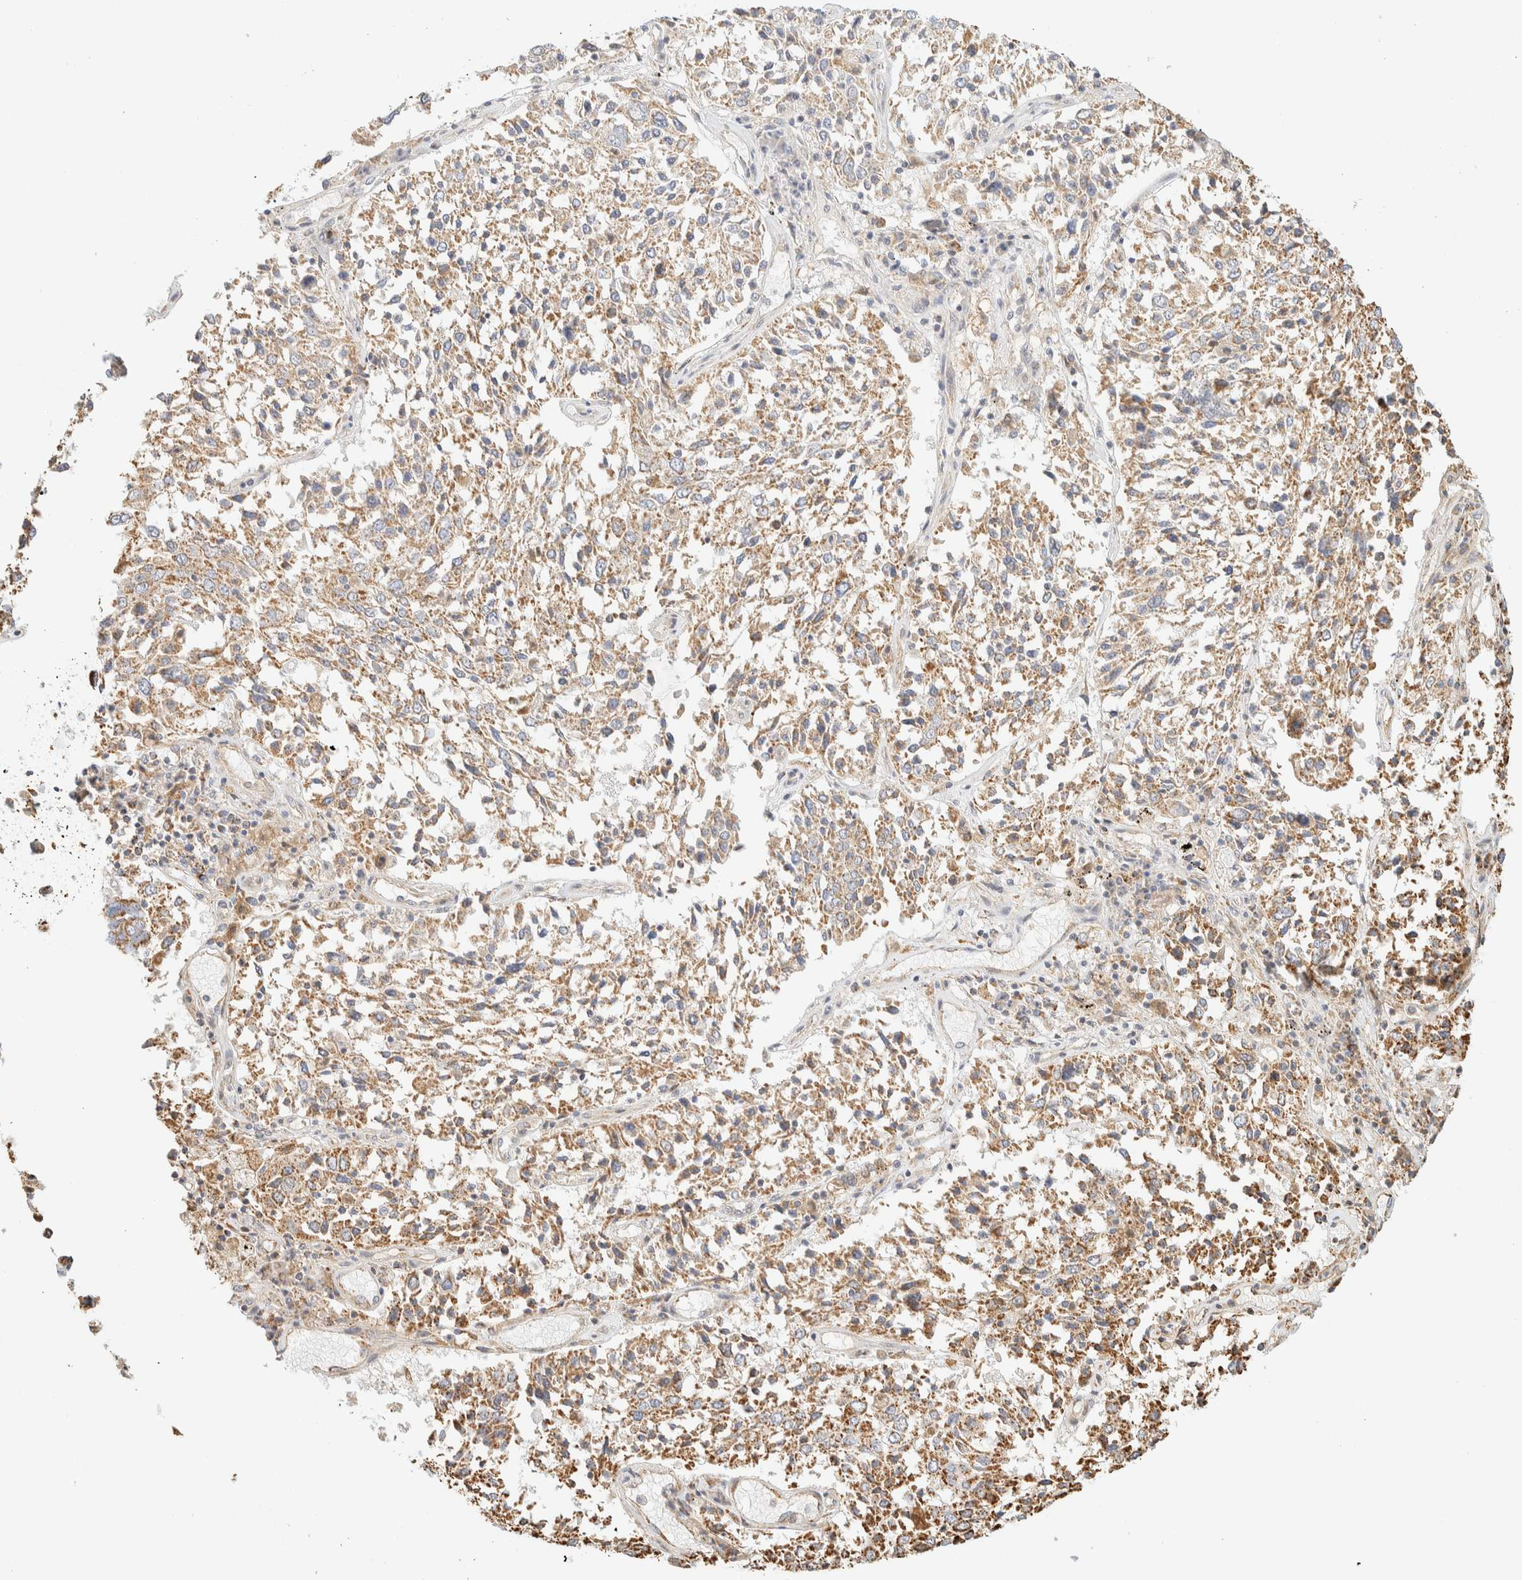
{"staining": {"intensity": "moderate", "quantity": ">75%", "location": "cytoplasmic/membranous"}, "tissue": "lung cancer", "cell_type": "Tumor cells", "image_type": "cancer", "snomed": [{"axis": "morphology", "description": "Squamous cell carcinoma, NOS"}, {"axis": "topography", "description": "Lung"}], "caption": "Lung cancer tissue reveals moderate cytoplasmic/membranous expression in about >75% of tumor cells", "gene": "APBB2", "patient": {"sex": "male", "age": 65}}